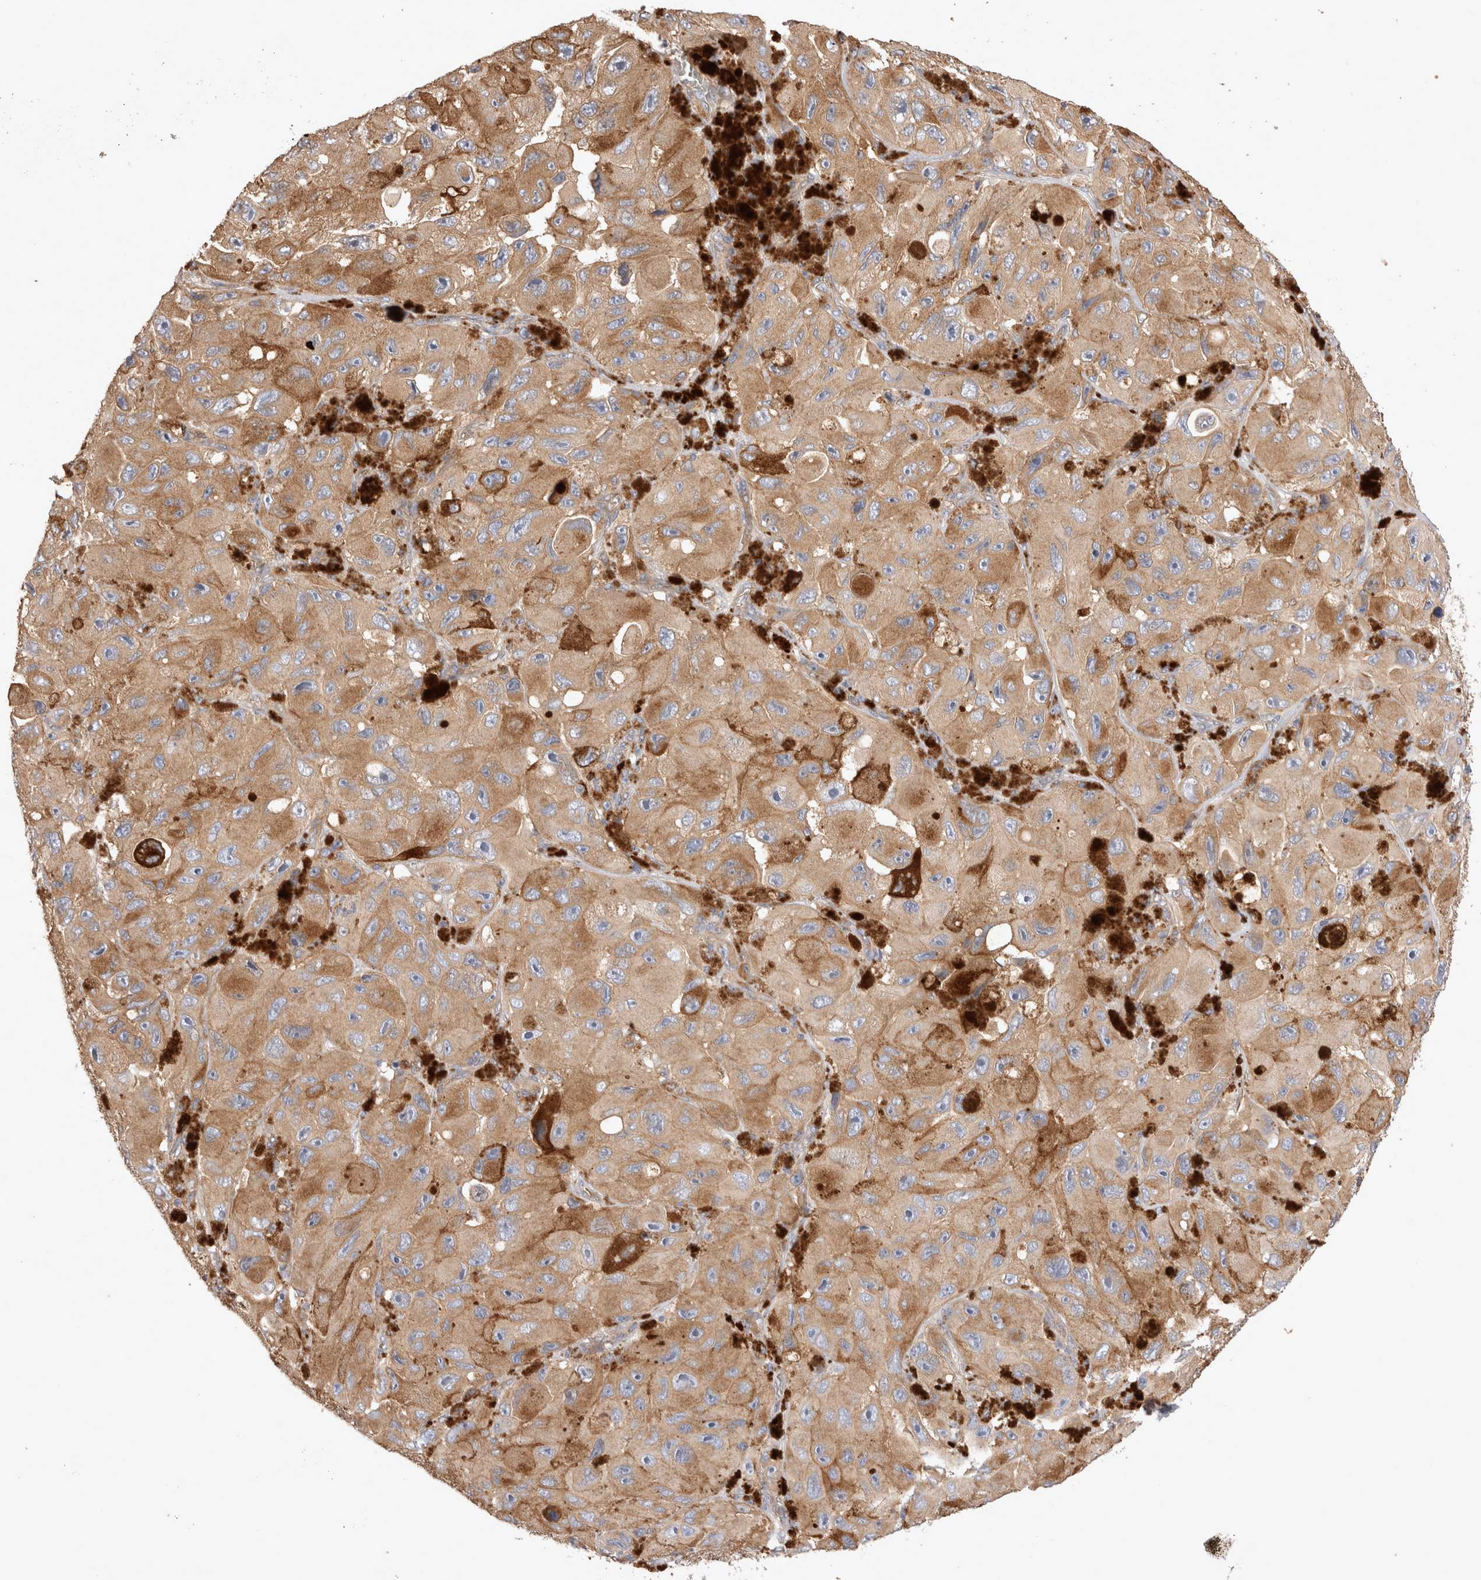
{"staining": {"intensity": "moderate", "quantity": ">75%", "location": "cytoplasmic/membranous"}, "tissue": "melanoma", "cell_type": "Tumor cells", "image_type": "cancer", "snomed": [{"axis": "morphology", "description": "Malignant melanoma, NOS"}, {"axis": "topography", "description": "Skin"}], "caption": "The immunohistochemical stain shows moderate cytoplasmic/membranous expression in tumor cells of melanoma tissue.", "gene": "NXT2", "patient": {"sex": "female", "age": 73}}